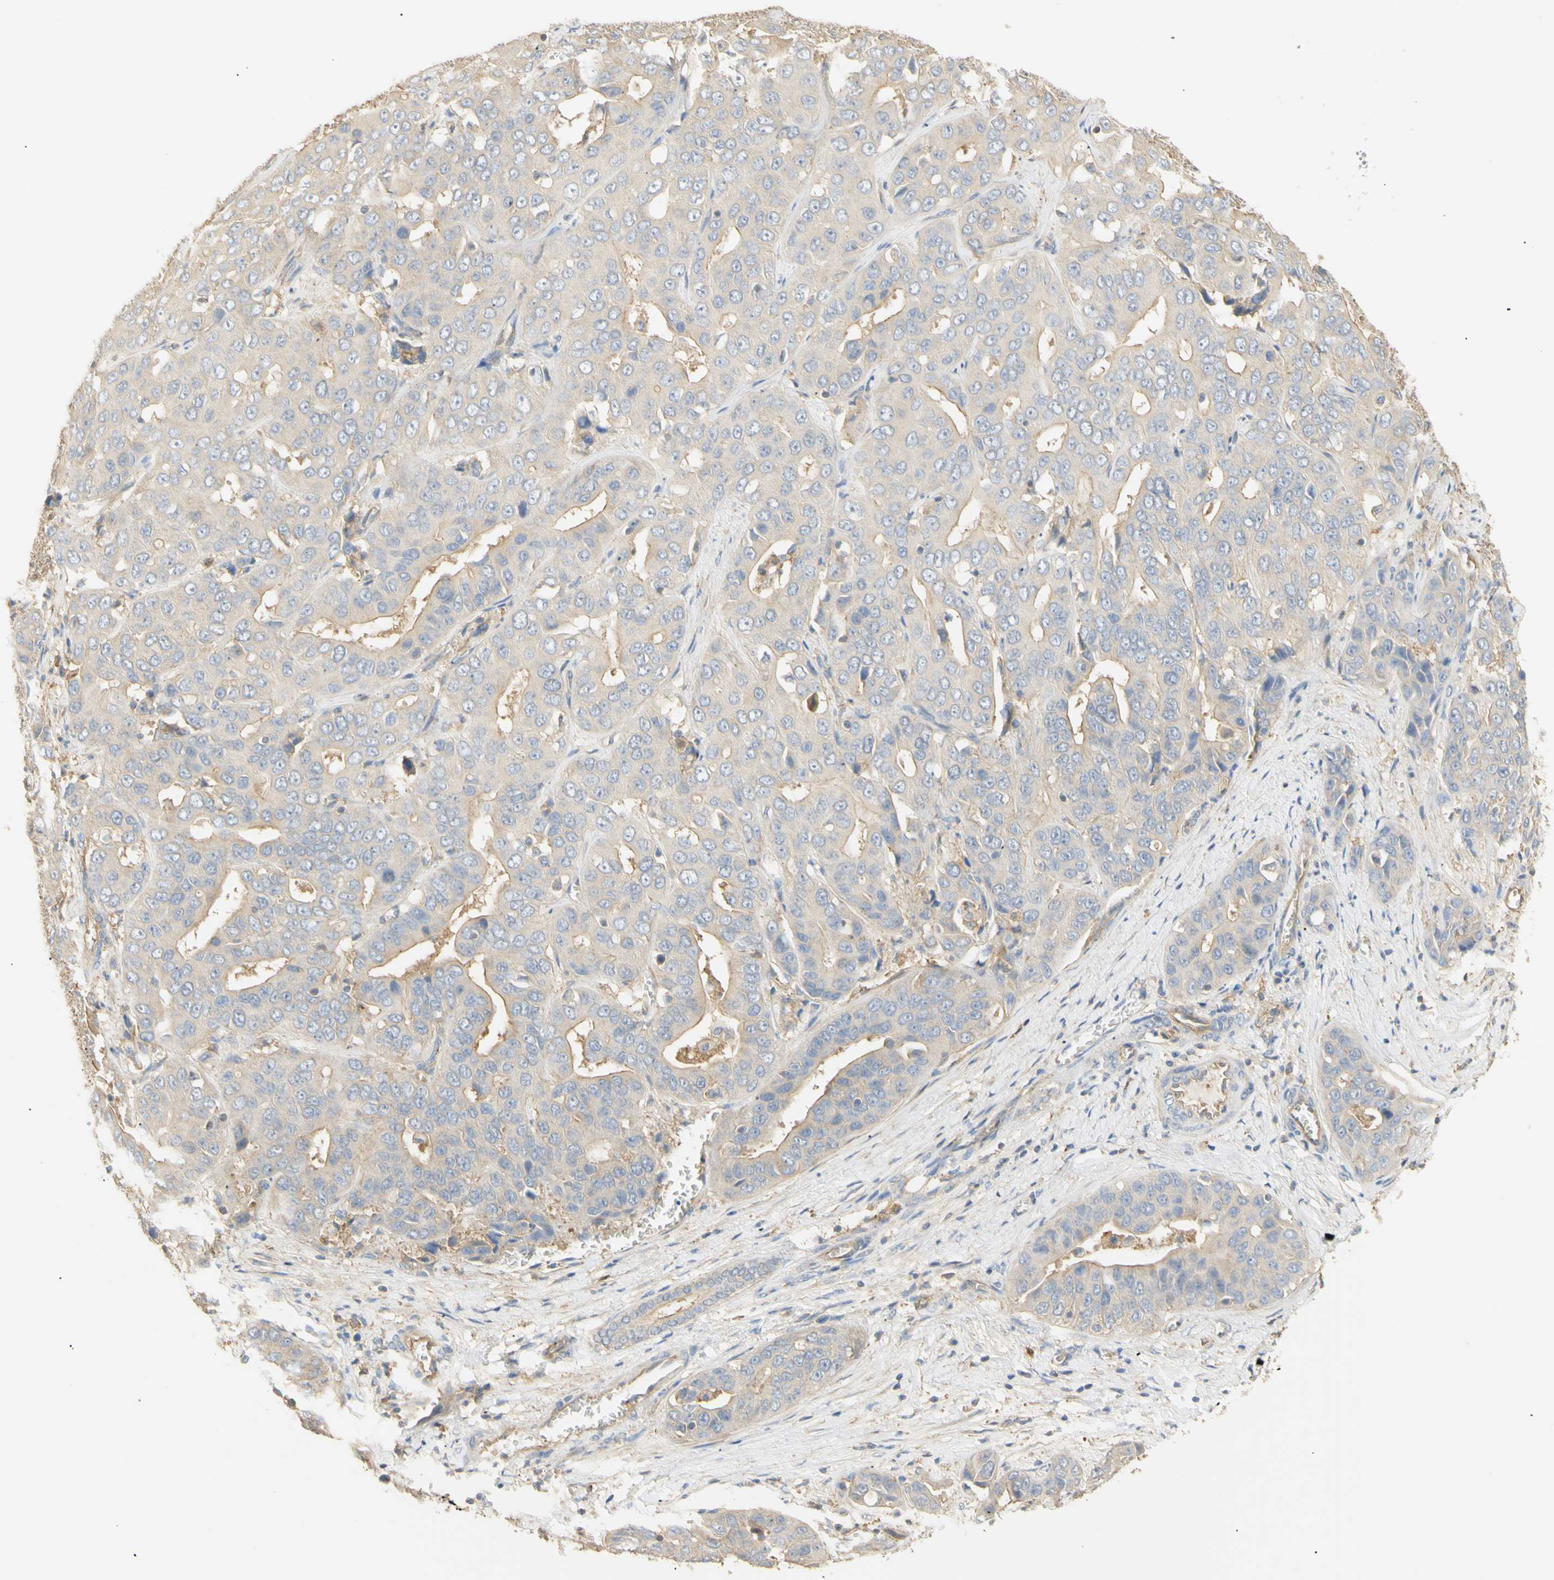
{"staining": {"intensity": "moderate", "quantity": "<25%", "location": "cytoplasmic/membranous"}, "tissue": "liver cancer", "cell_type": "Tumor cells", "image_type": "cancer", "snomed": [{"axis": "morphology", "description": "Cholangiocarcinoma"}, {"axis": "topography", "description": "Liver"}], "caption": "There is low levels of moderate cytoplasmic/membranous staining in tumor cells of liver cancer, as demonstrated by immunohistochemical staining (brown color).", "gene": "KCNE4", "patient": {"sex": "female", "age": 52}}